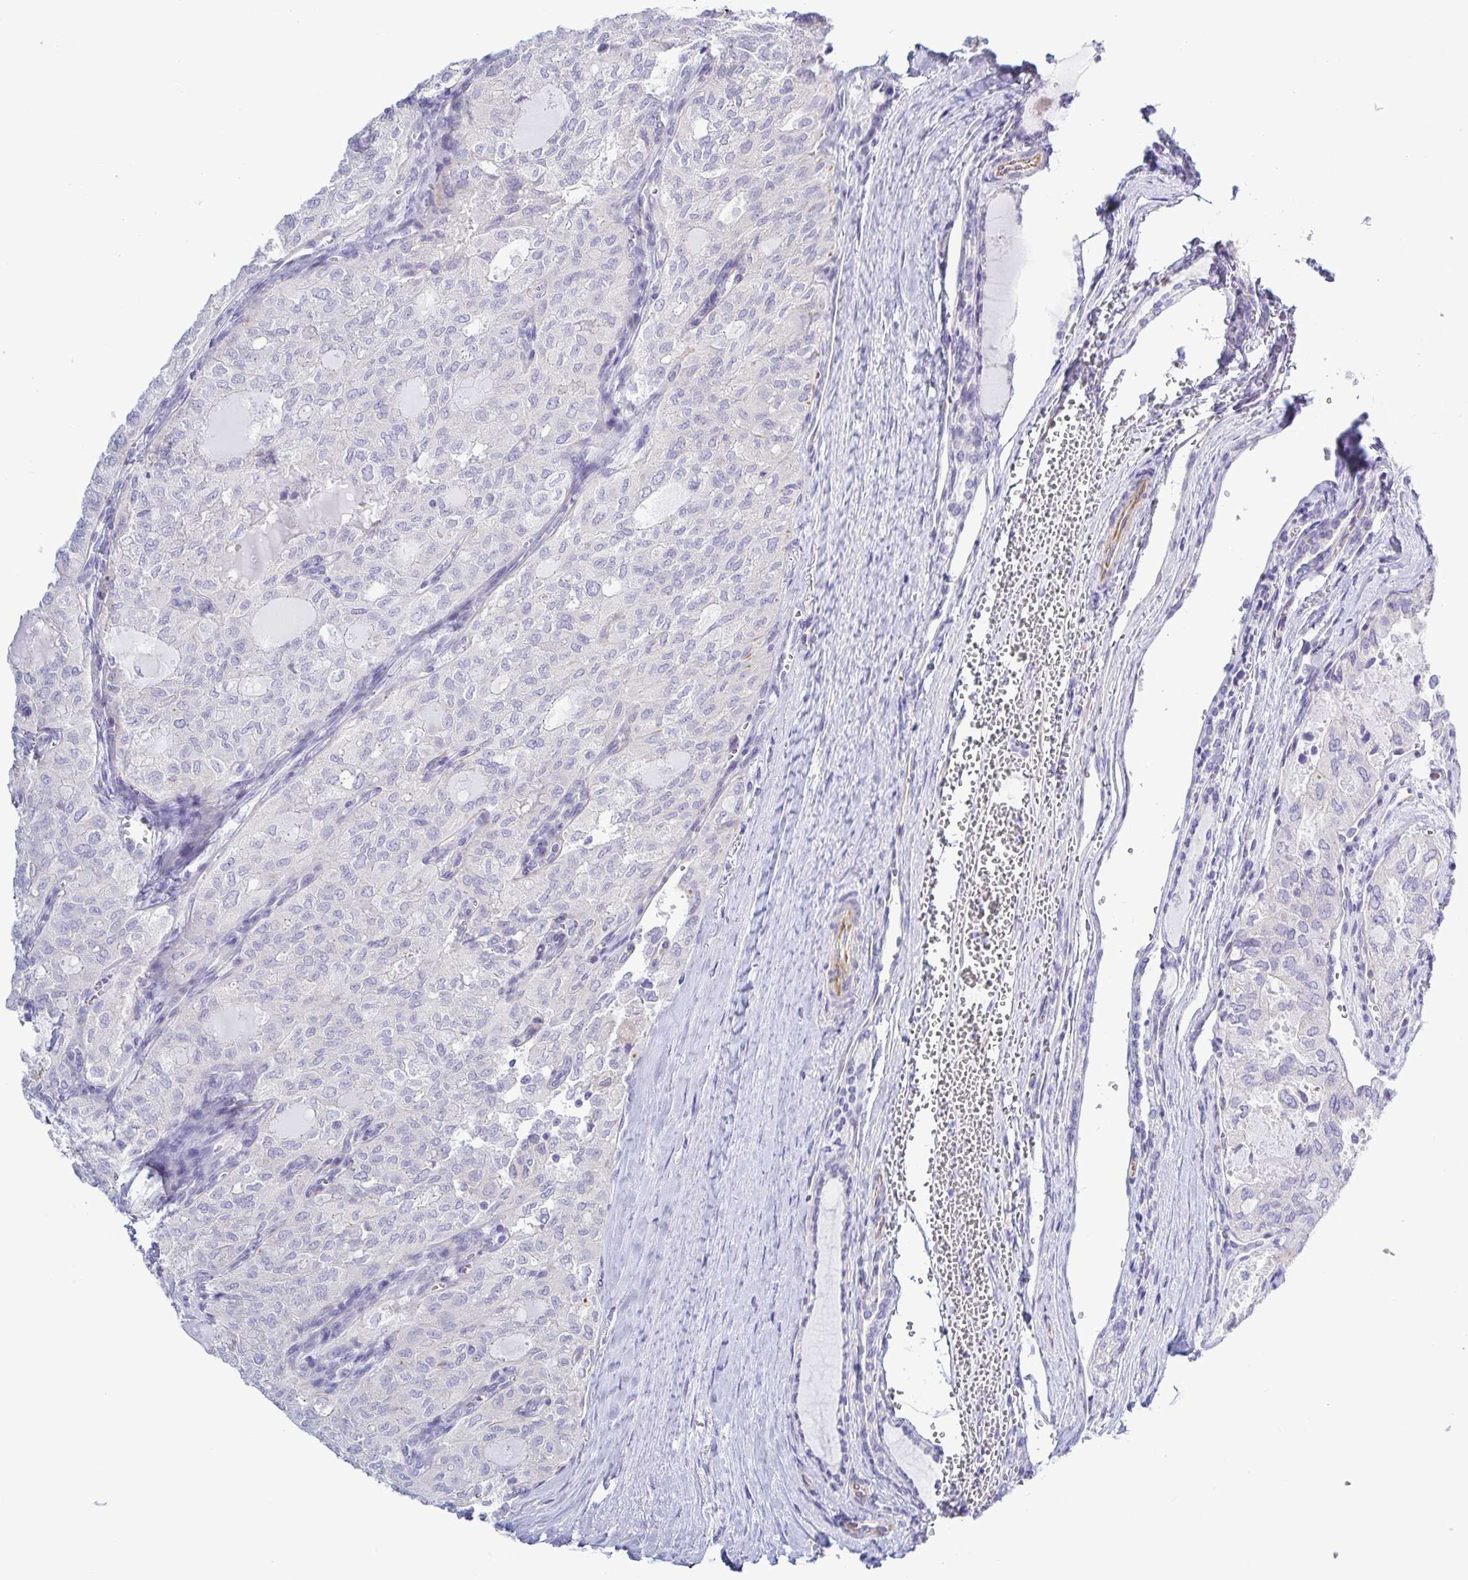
{"staining": {"intensity": "negative", "quantity": "none", "location": "none"}, "tissue": "thyroid cancer", "cell_type": "Tumor cells", "image_type": "cancer", "snomed": [{"axis": "morphology", "description": "Follicular adenoma carcinoma, NOS"}, {"axis": "topography", "description": "Thyroid gland"}], "caption": "A high-resolution histopathology image shows IHC staining of follicular adenoma carcinoma (thyroid), which exhibits no significant positivity in tumor cells.", "gene": "TNNI2", "patient": {"sex": "male", "age": 75}}